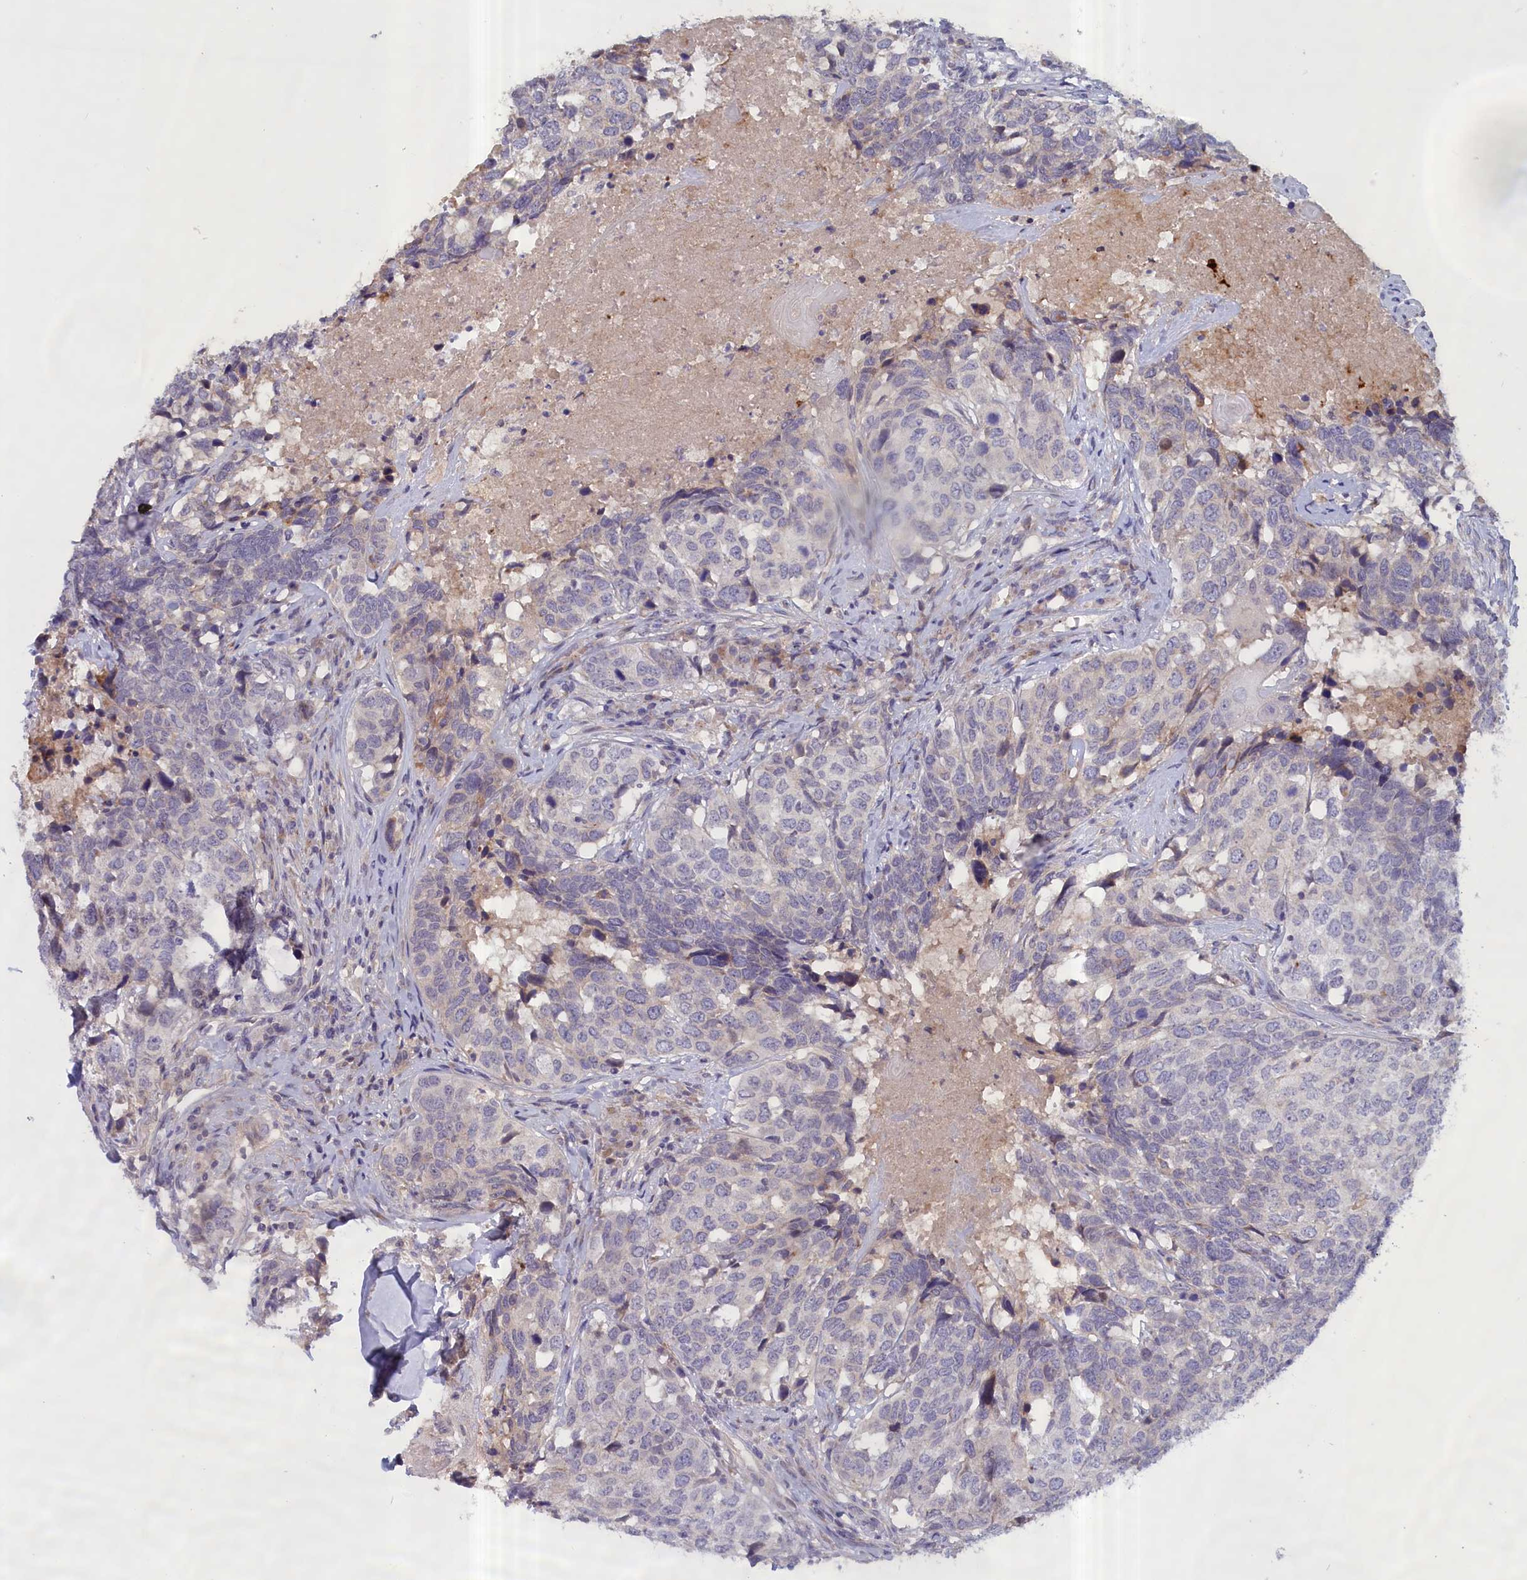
{"staining": {"intensity": "negative", "quantity": "none", "location": "none"}, "tissue": "head and neck cancer", "cell_type": "Tumor cells", "image_type": "cancer", "snomed": [{"axis": "morphology", "description": "Squamous cell carcinoma, NOS"}, {"axis": "topography", "description": "Head-Neck"}], "caption": "Human squamous cell carcinoma (head and neck) stained for a protein using IHC exhibits no staining in tumor cells.", "gene": "IGFALS", "patient": {"sex": "male", "age": 66}}